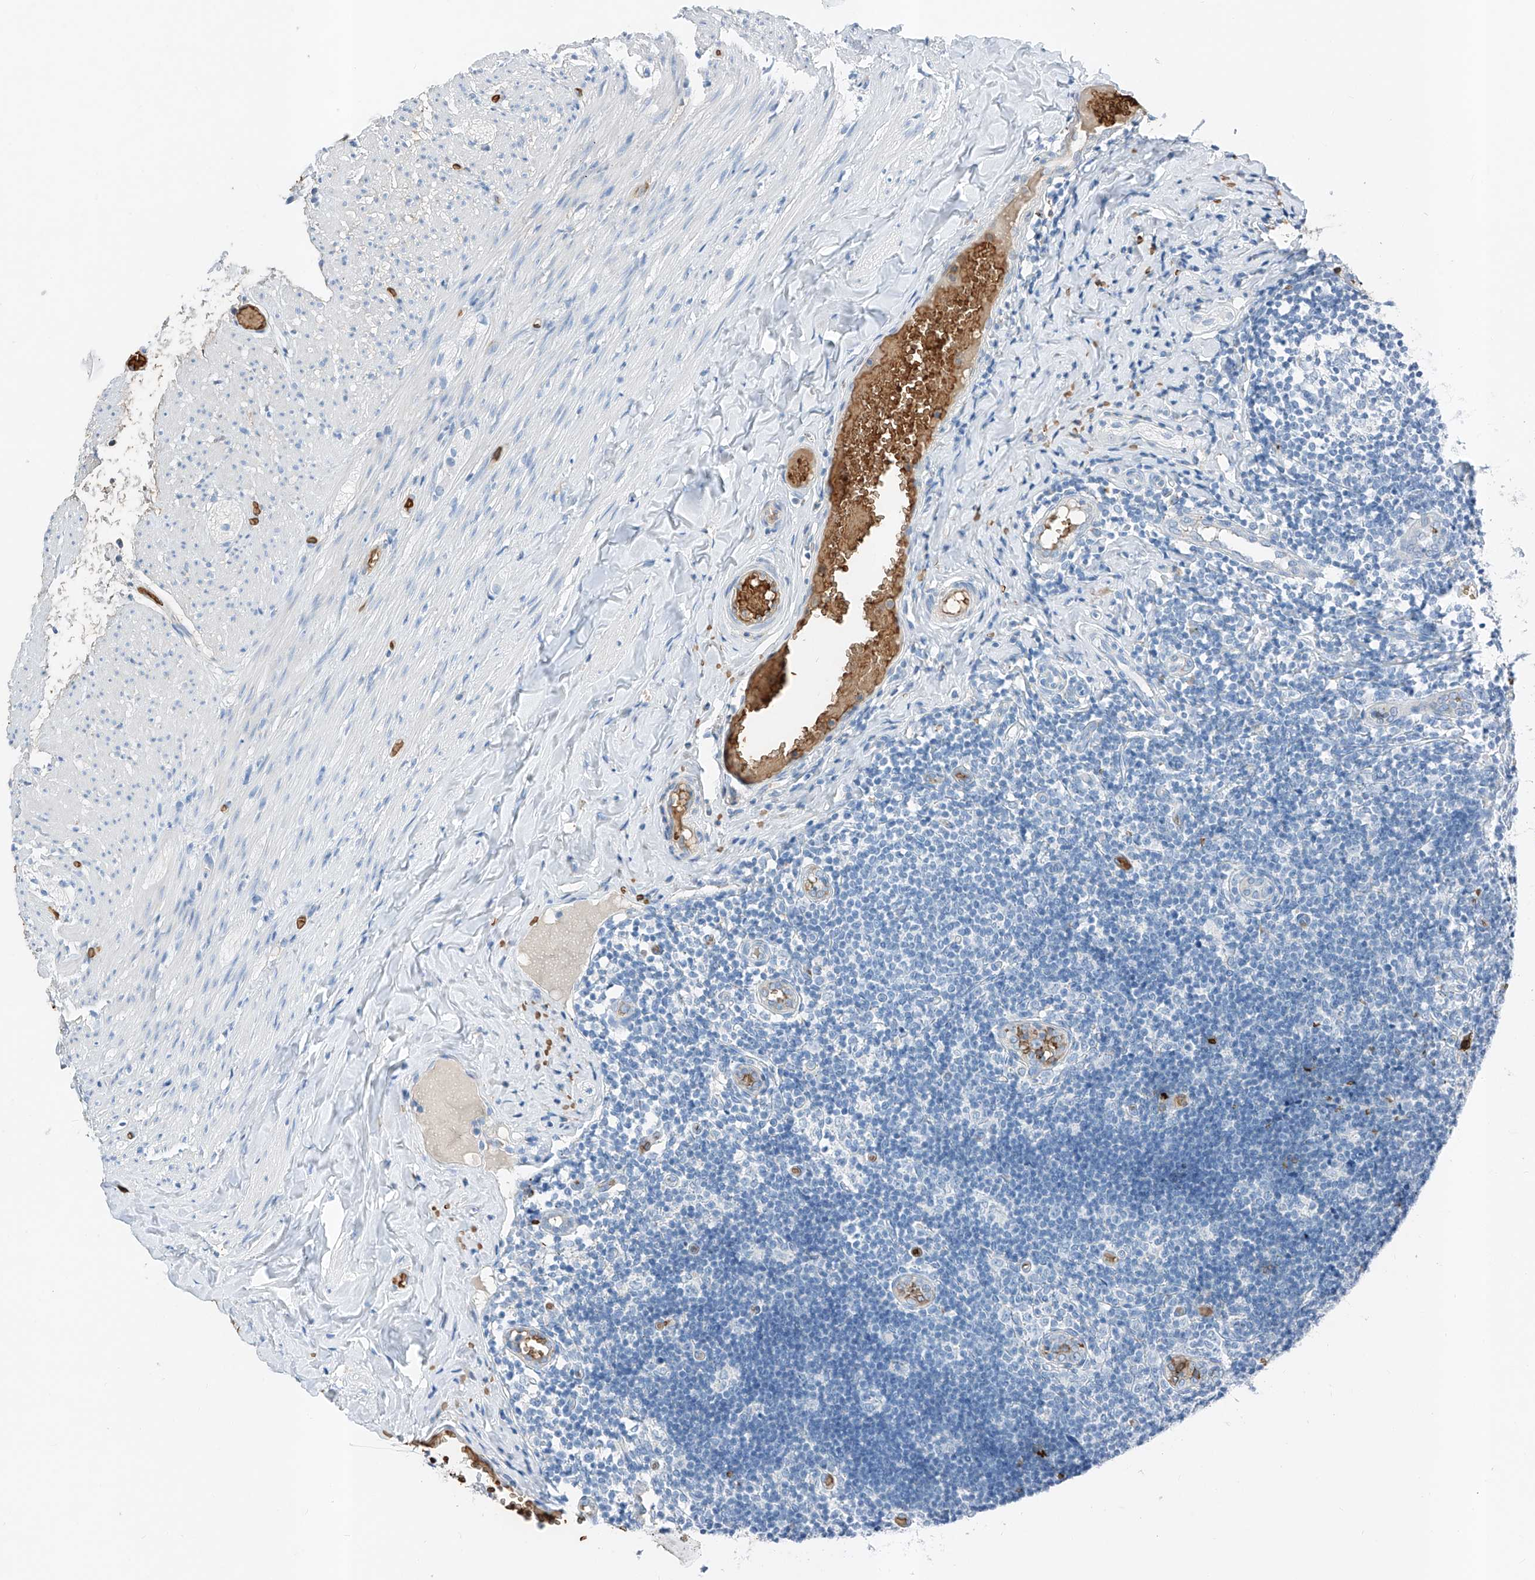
{"staining": {"intensity": "negative", "quantity": "none", "location": "none"}, "tissue": "appendix", "cell_type": "Glandular cells", "image_type": "normal", "snomed": [{"axis": "morphology", "description": "Normal tissue, NOS"}, {"axis": "topography", "description": "Appendix"}], "caption": "Appendix stained for a protein using immunohistochemistry (IHC) displays no staining glandular cells.", "gene": "PRSS23", "patient": {"sex": "male", "age": 8}}